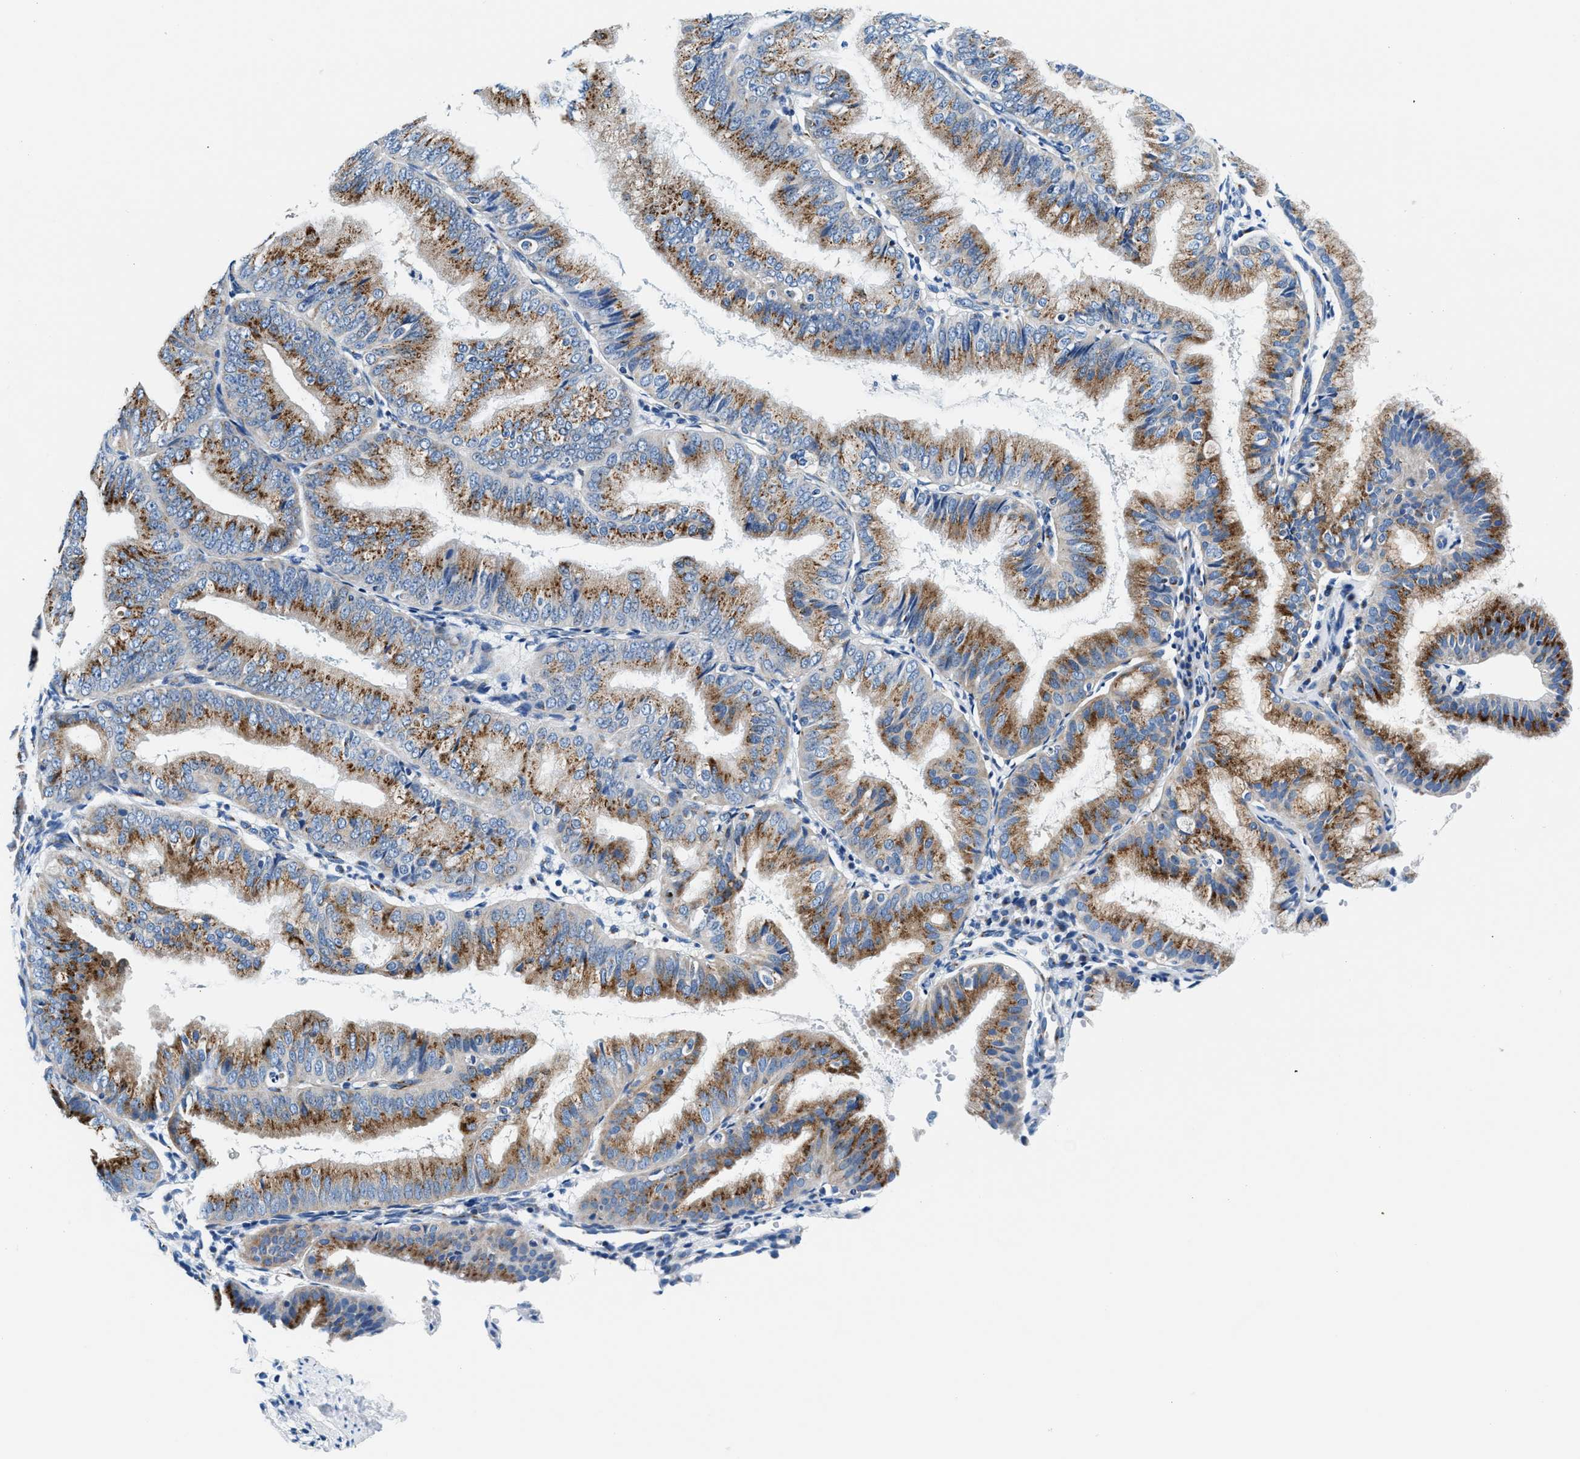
{"staining": {"intensity": "moderate", "quantity": ">75%", "location": "cytoplasmic/membranous"}, "tissue": "endometrial cancer", "cell_type": "Tumor cells", "image_type": "cancer", "snomed": [{"axis": "morphology", "description": "Adenocarcinoma, NOS"}, {"axis": "topography", "description": "Endometrium"}], "caption": "DAB immunohistochemical staining of adenocarcinoma (endometrial) exhibits moderate cytoplasmic/membranous protein staining in approximately >75% of tumor cells.", "gene": "VPS53", "patient": {"sex": "female", "age": 63}}